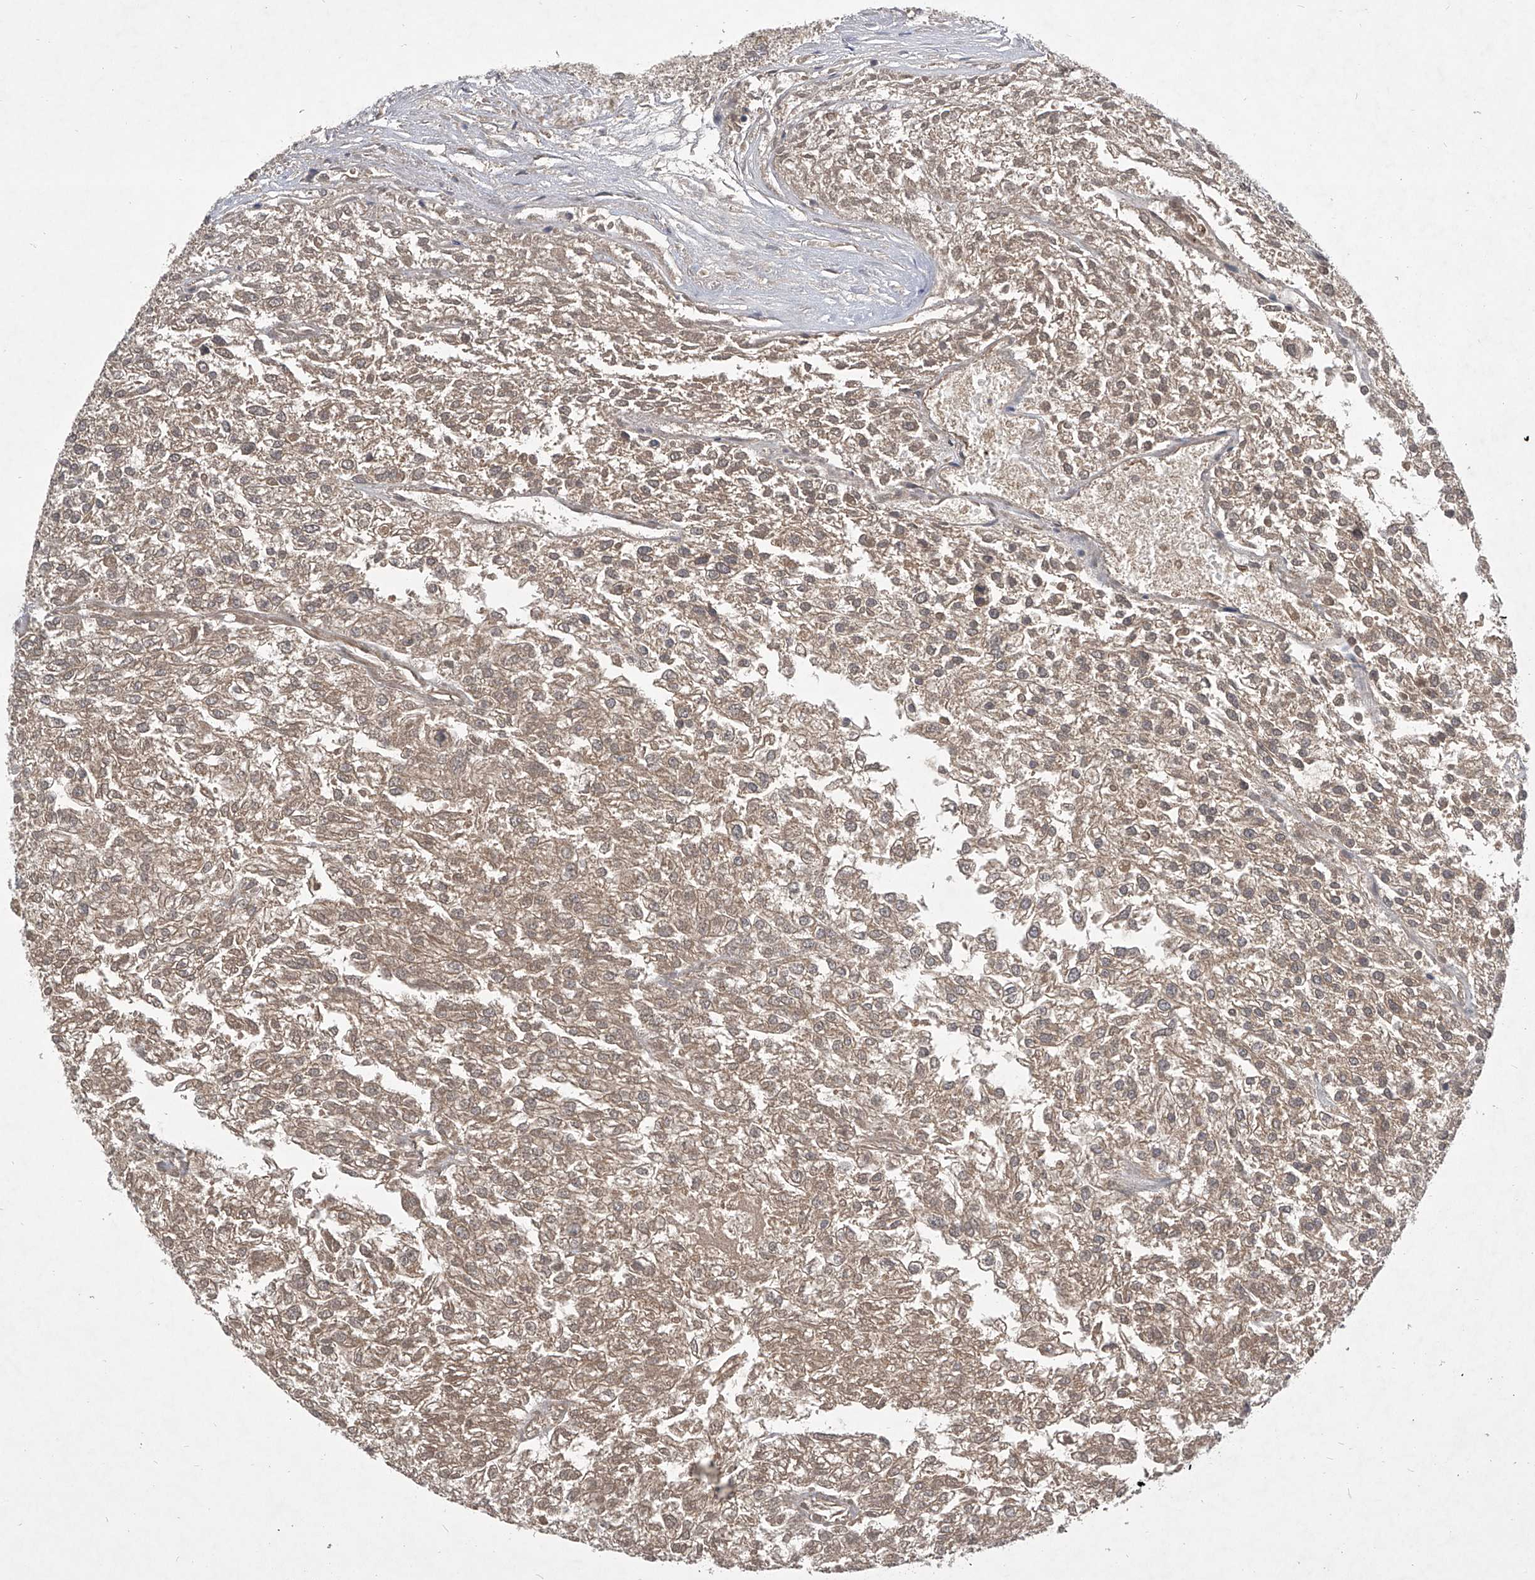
{"staining": {"intensity": "weak", "quantity": ">75%", "location": "cytoplasmic/membranous"}, "tissue": "renal cancer", "cell_type": "Tumor cells", "image_type": "cancer", "snomed": [{"axis": "morphology", "description": "Adenocarcinoma, NOS"}, {"axis": "topography", "description": "Kidney"}], "caption": "Renal cancer (adenocarcinoma) stained for a protein exhibits weak cytoplasmic/membranous positivity in tumor cells.", "gene": "CCR4", "patient": {"sex": "female", "age": 54}}